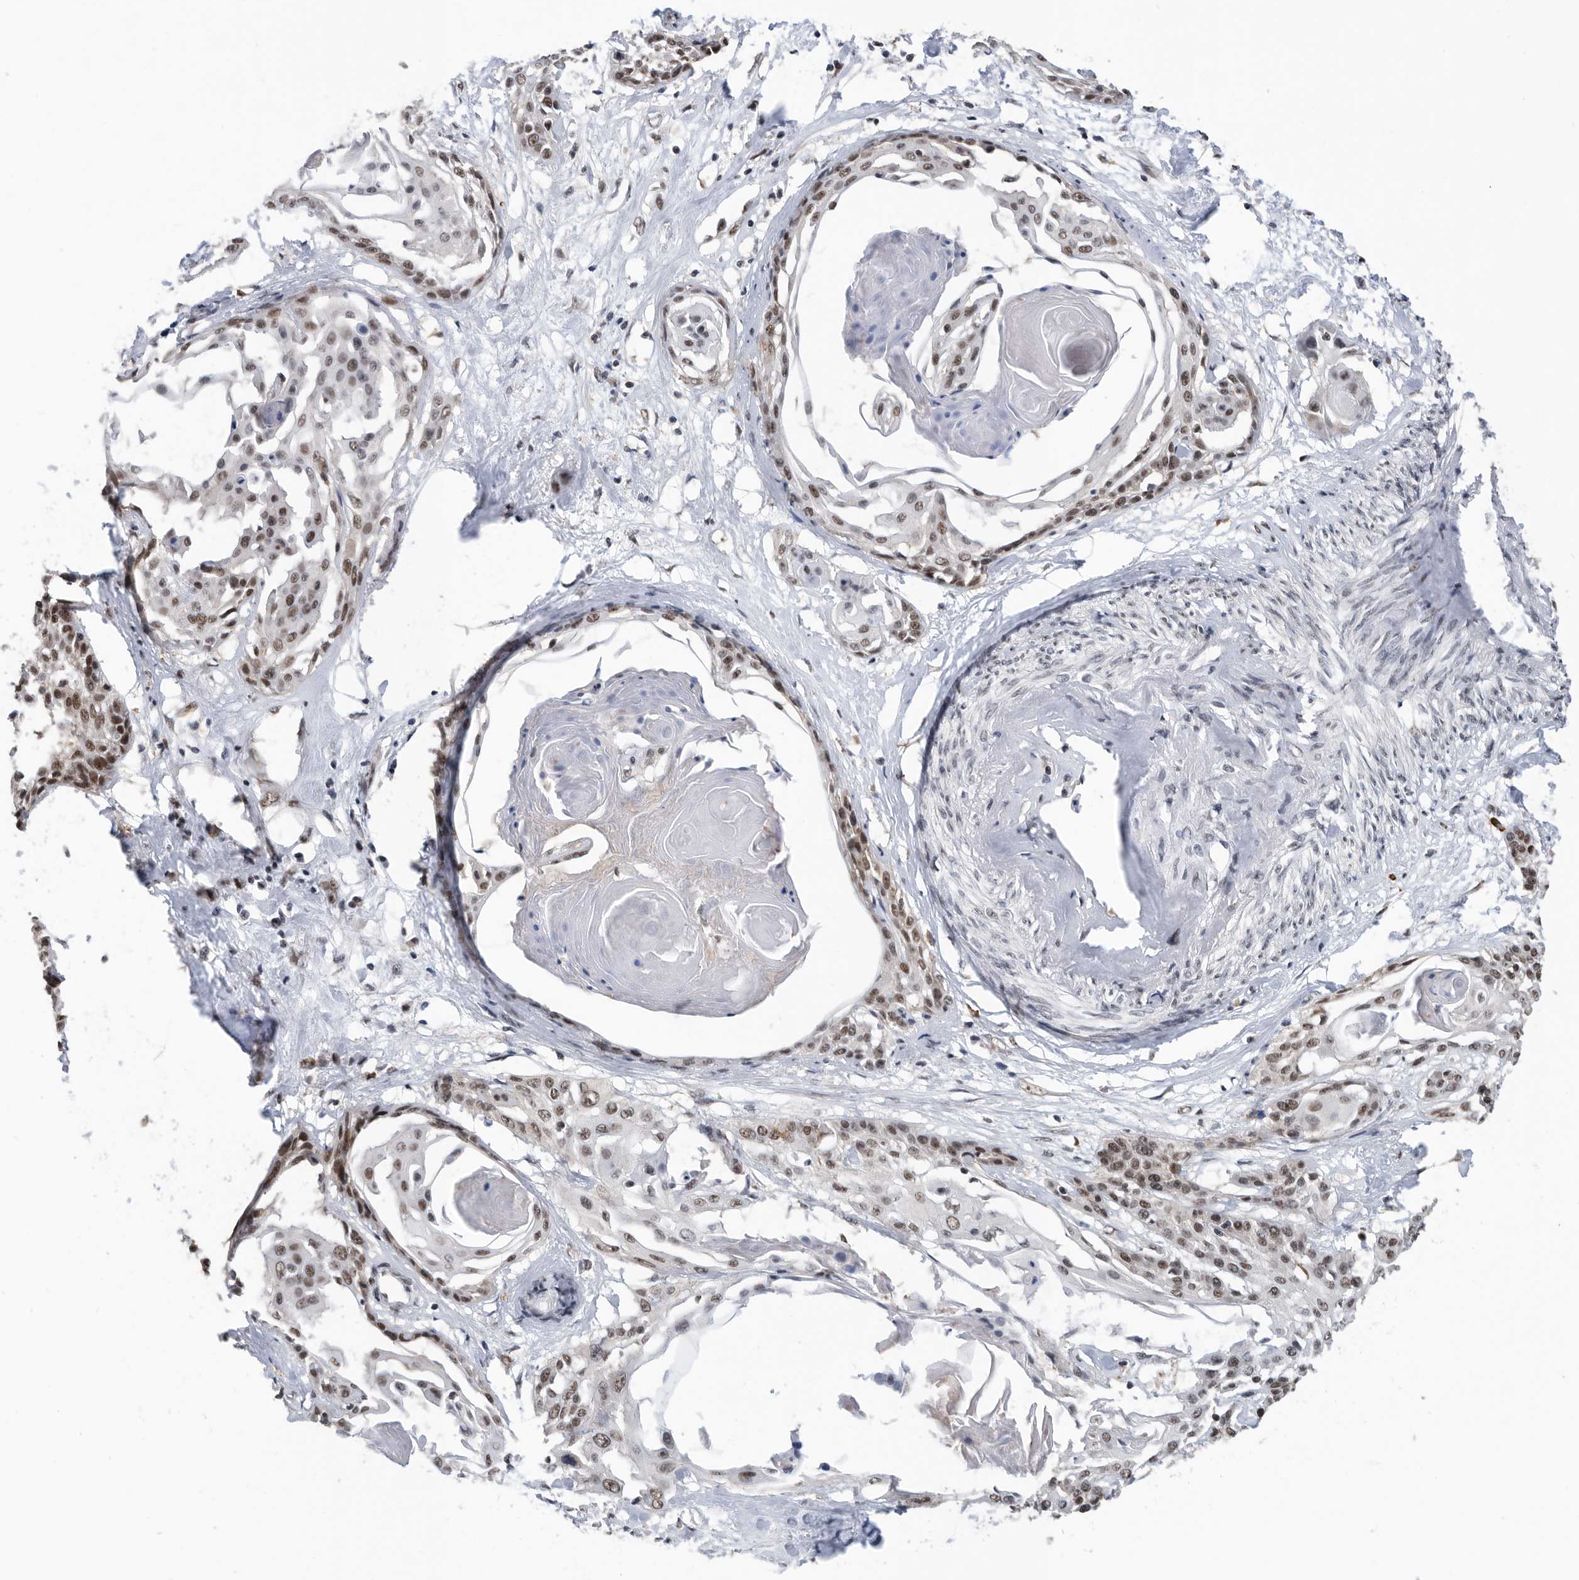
{"staining": {"intensity": "moderate", "quantity": ">75%", "location": "nuclear"}, "tissue": "cervical cancer", "cell_type": "Tumor cells", "image_type": "cancer", "snomed": [{"axis": "morphology", "description": "Squamous cell carcinoma, NOS"}, {"axis": "topography", "description": "Cervix"}], "caption": "This photomicrograph demonstrates IHC staining of human cervical cancer (squamous cell carcinoma), with medium moderate nuclear staining in about >75% of tumor cells.", "gene": "ZNF260", "patient": {"sex": "female", "age": 57}}